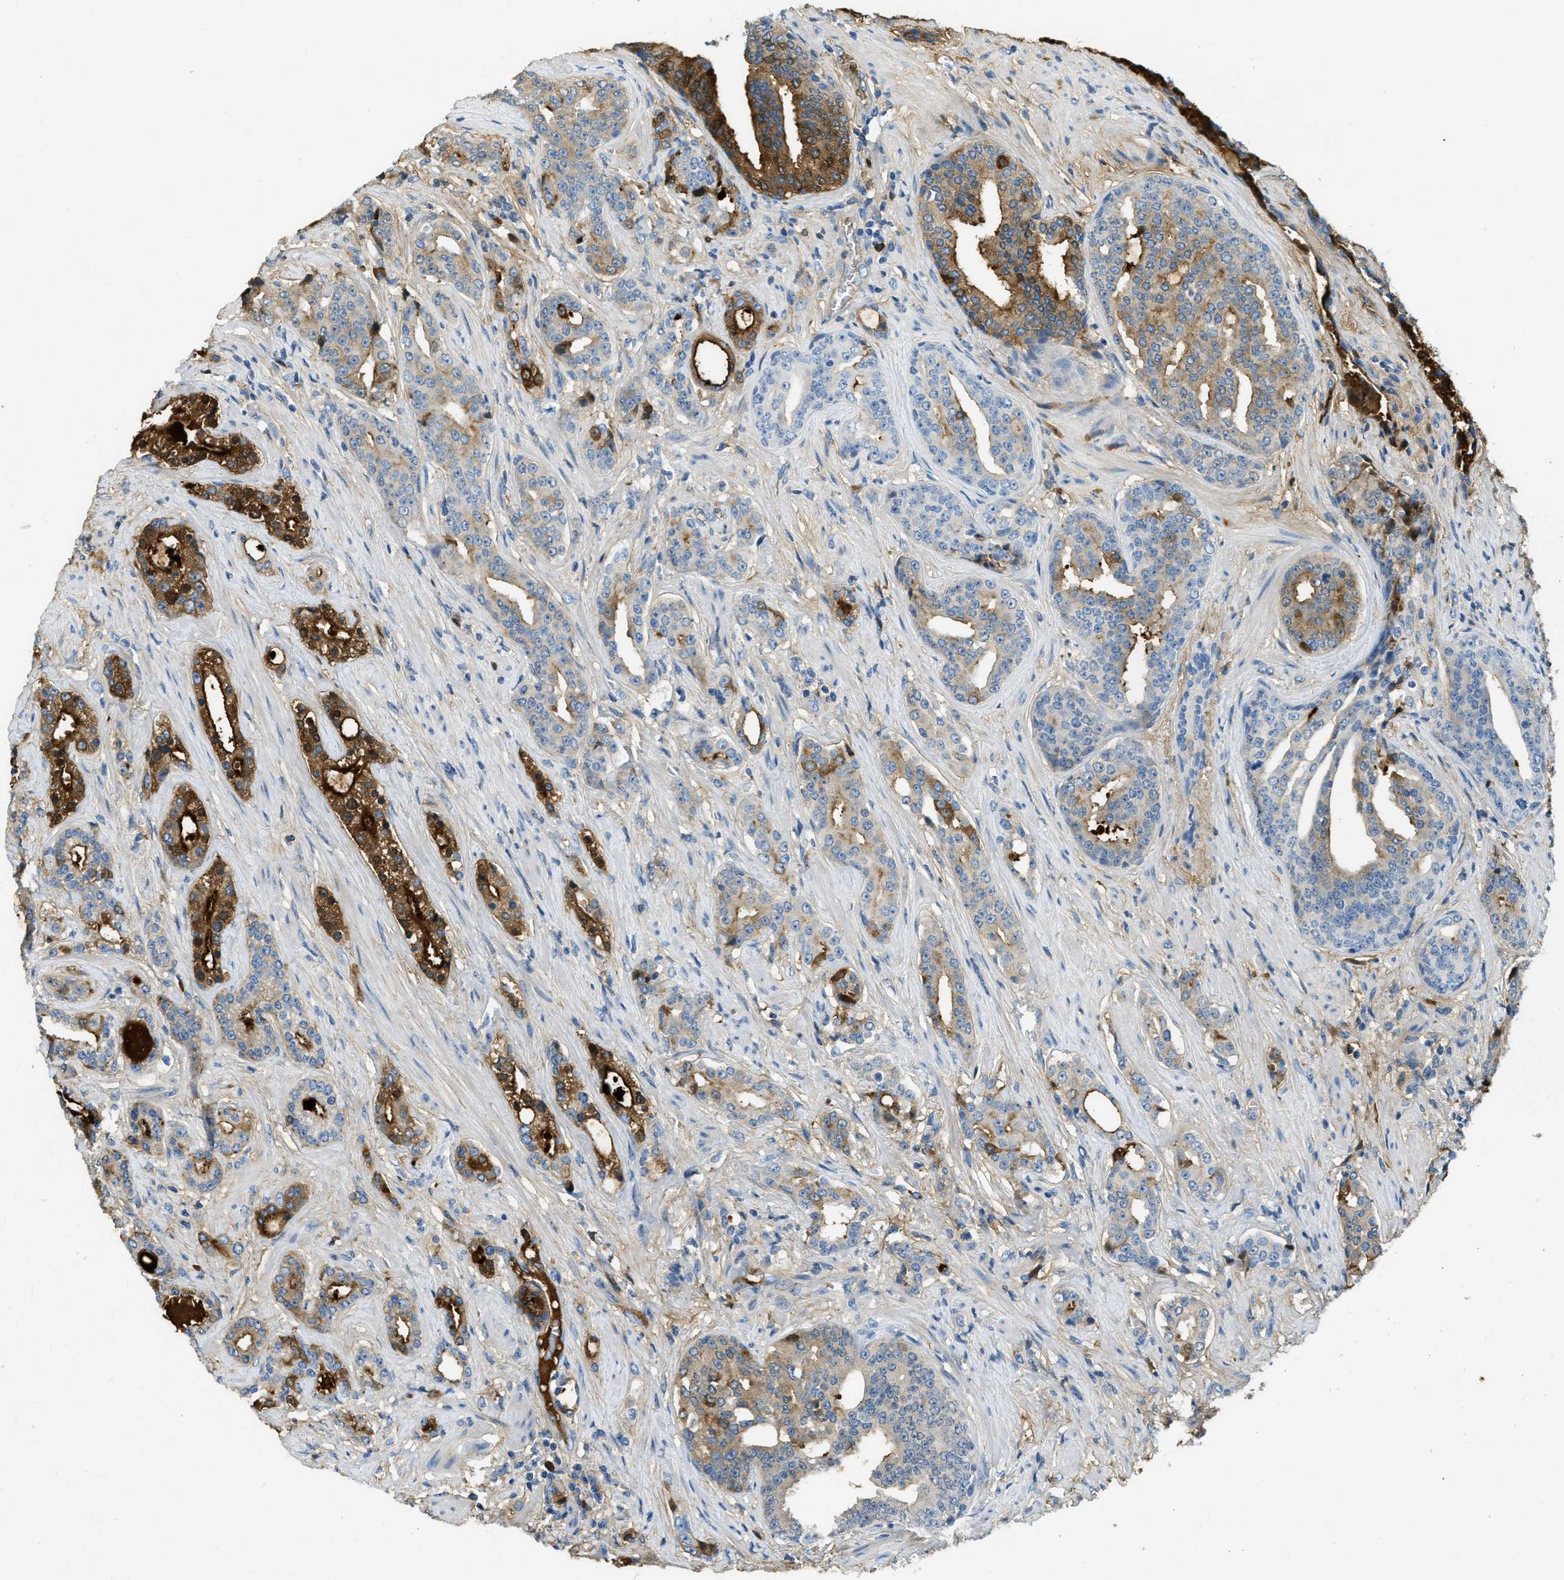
{"staining": {"intensity": "moderate", "quantity": "25%-75%", "location": "cytoplasmic/membranous,nuclear"}, "tissue": "prostate cancer", "cell_type": "Tumor cells", "image_type": "cancer", "snomed": [{"axis": "morphology", "description": "Adenocarcinoma, High grade"}, {"axis": "topography", "description": "Prostate"}], "caption": "Prostate cancer stained with a protein marker exhibits moderate staining in tumor cells.", "gene": "PRTN3", "patient": {"sex": "male", "age": 71}}